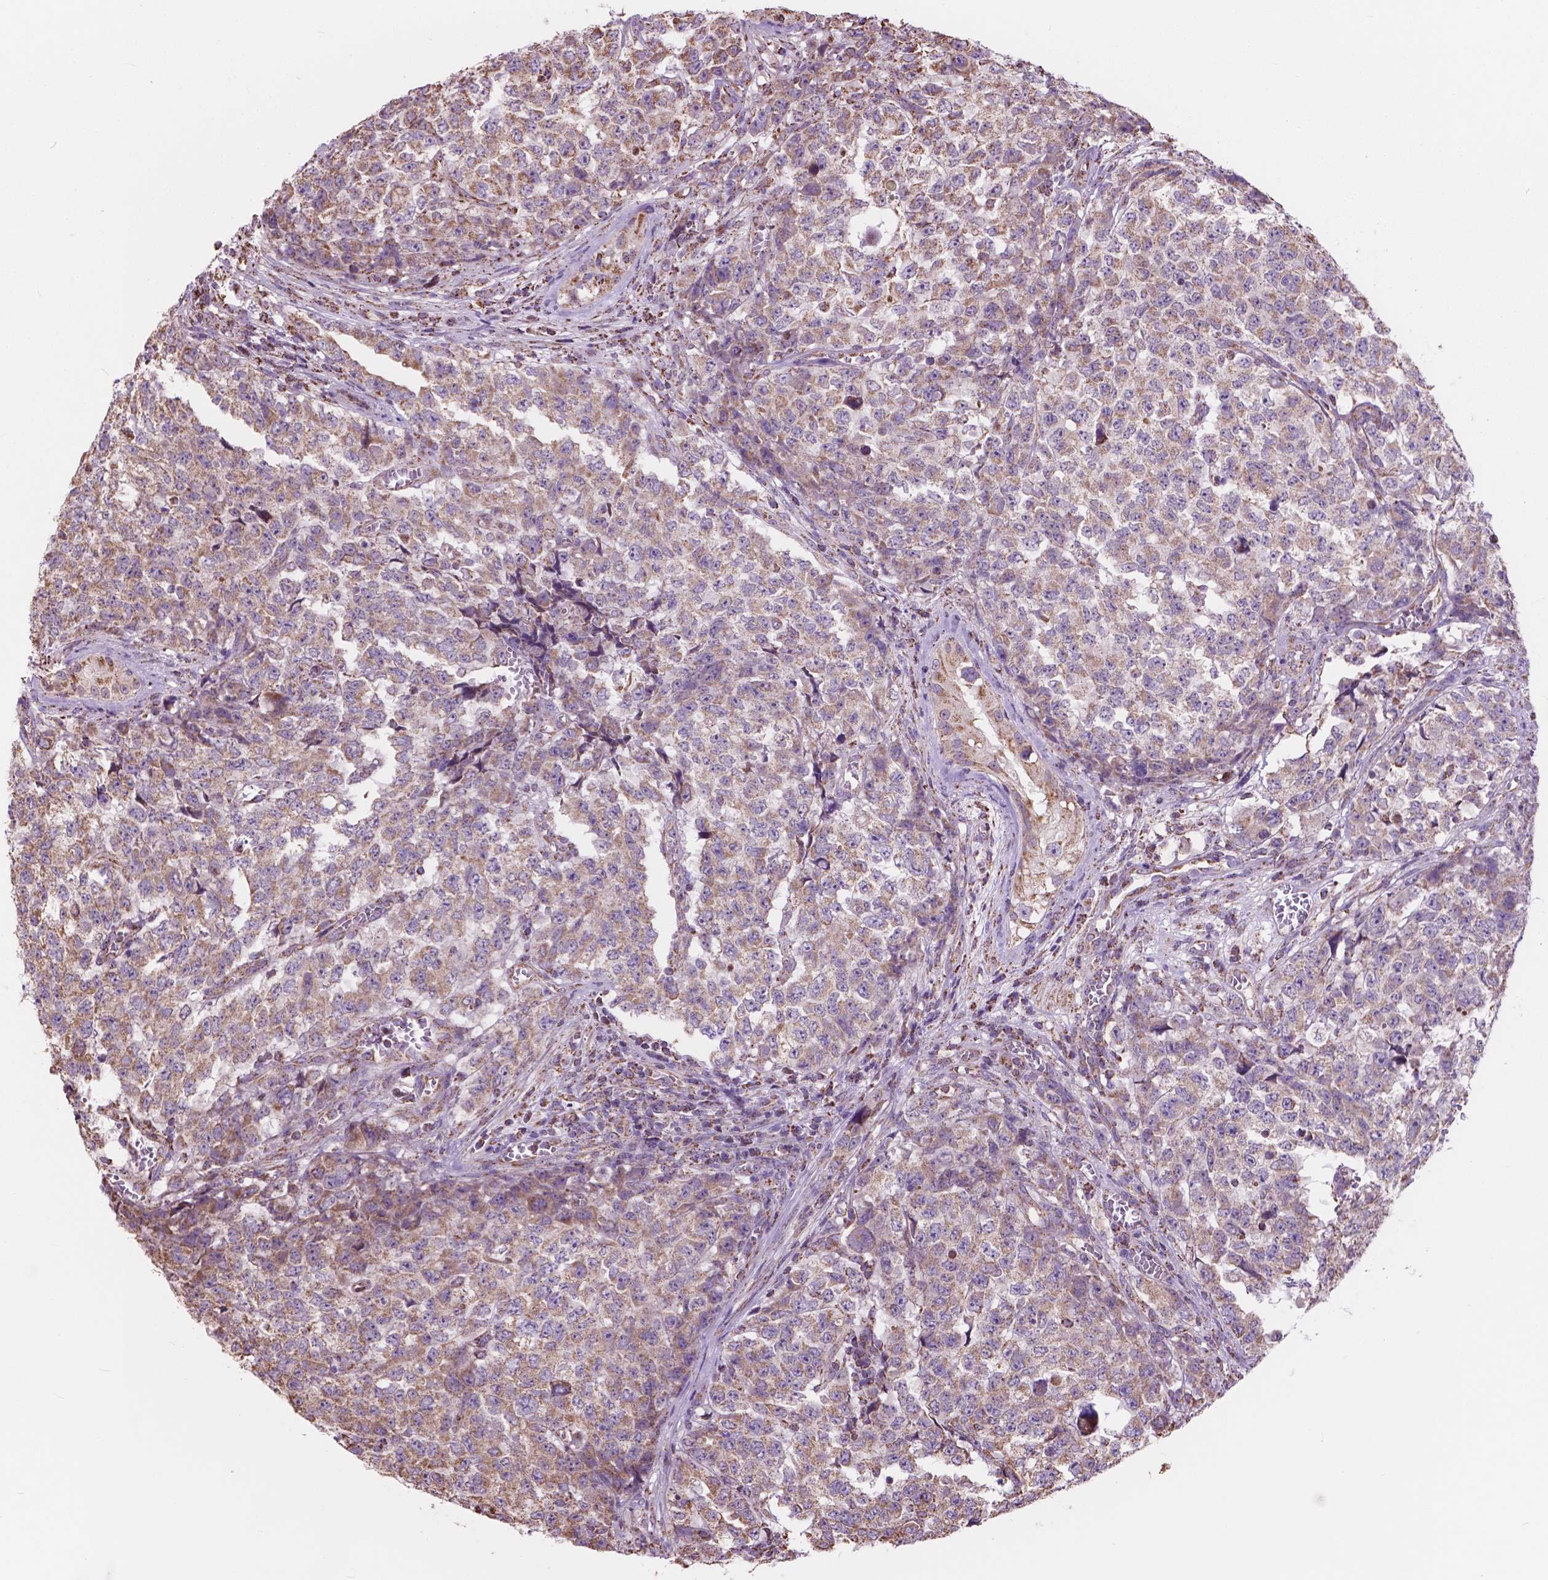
{"staining": {"intensity": "moderate", "quantity": ">75%", "location": "cytoplasmic/membranous"}, "tissue": "testis cancer", "cell_type": "Tumor cells", "image_type": "cancer", "snomed": [{"axis": "morphology", "description": "Carcinoma, Embryonal, NOS"}, {"axis": "topography", "description": "Testis"}], "caption": "This micrograph reveals embryonal carcinoma (testis) stained with IHC to label a protein in brown. The cytoplasmic/membranous of tumor cells show moderate positivity for the protein. Nuclei are counter-stained blue.", "gene": "SCOC", "patient": {"sex": "male", "age": 23}}